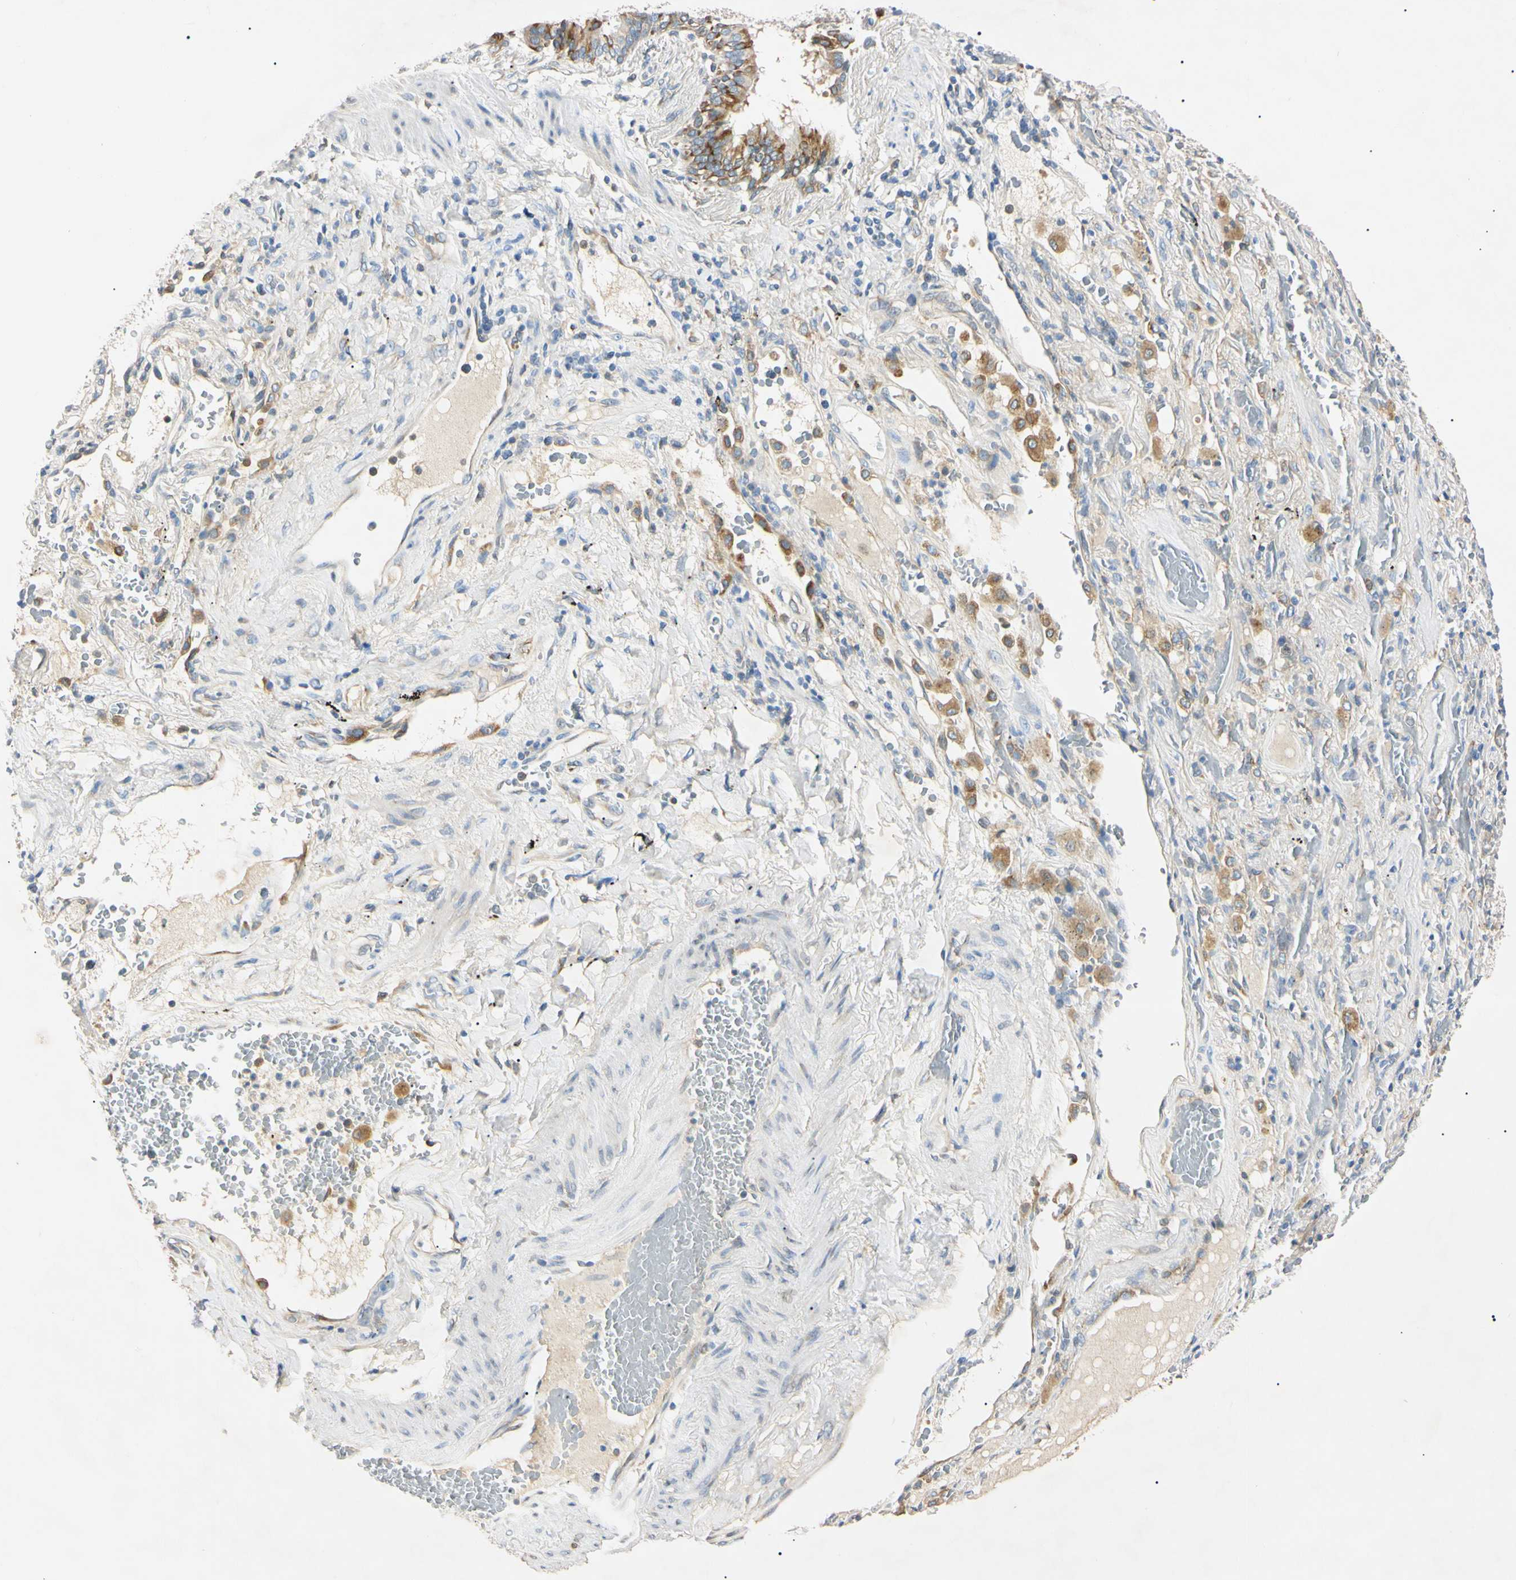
{"staining": {"intensity": "moderate", "quantity": ">75%", "location": "cytoplasmic/membranous"}, "tissue": "lung cancer", "cell_type": "Tumor cells", "image_type": "cancer", "snomed": [{"axis": "morphology", "description": "Squamous cell carcinoma, NOS"}, {"axis": "topography", "description": "Lung"}], "caption": "A photomicrograph of lung cancer (squamous cell carcinoma) stained for a protein displays moderate cytoplasmic/membranous brown staining in tumor cells.", "gene": "DNAJB12", "patient": {"sex": "male", "age": 57}}